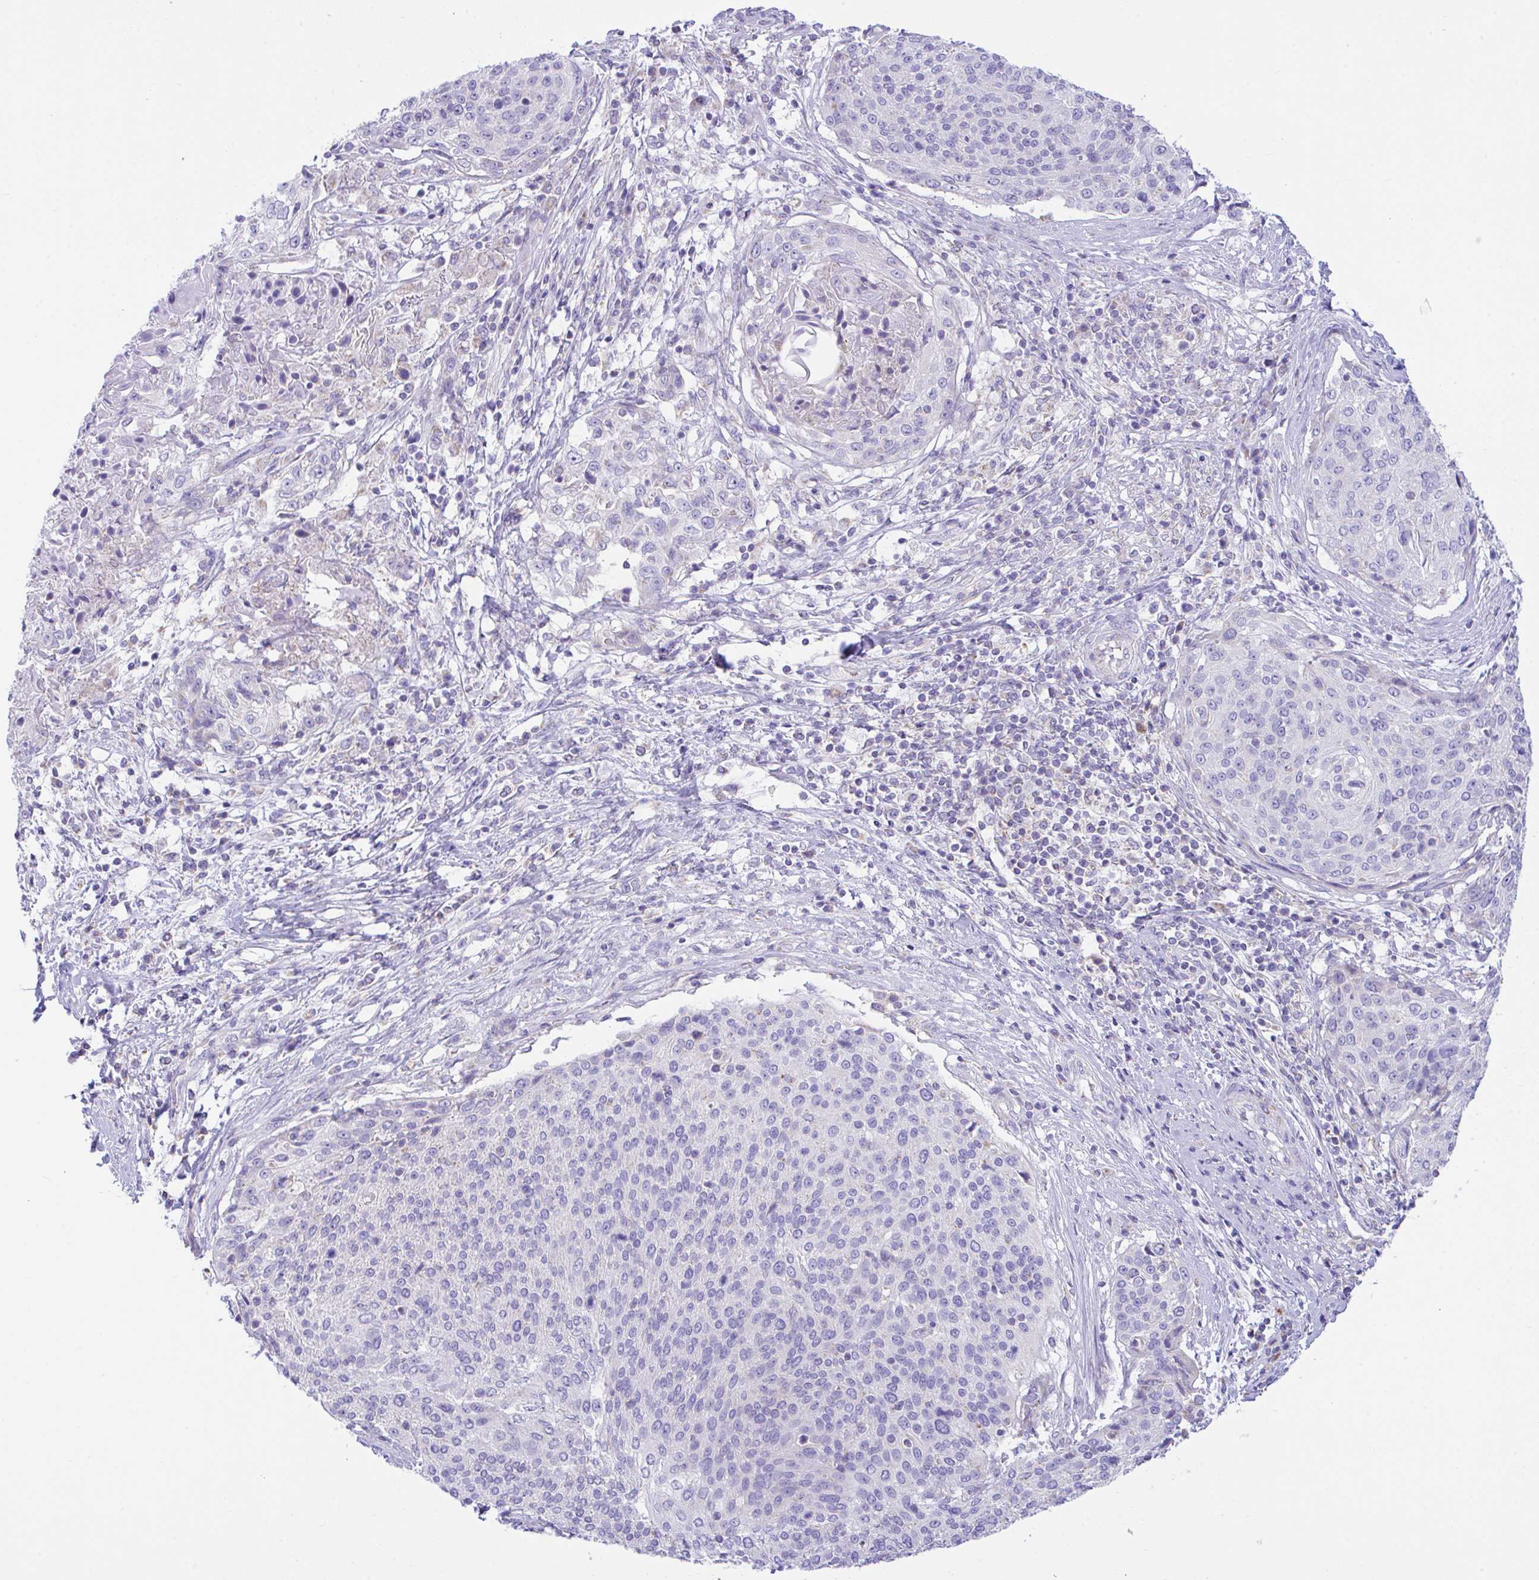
{"staining": {"intensity": "negative", "quantity": "none", "location": "none"}, "tissue": "cervical cancer", "cell_type": "Tumor cells", "image_type": "cancer", "snomed": [{"axis": "morphology", "description": "Squamous cell carcinoma, NOS"}, {"axis": "topography", "description": "Cervix"}], "caption": "A photomicrograph of human cervical cancer (squamous cell carcinoma) is negative for staining in tumor cells.", "gene": "NLRP8", "patient": {"sex": "female", "age": 31}}